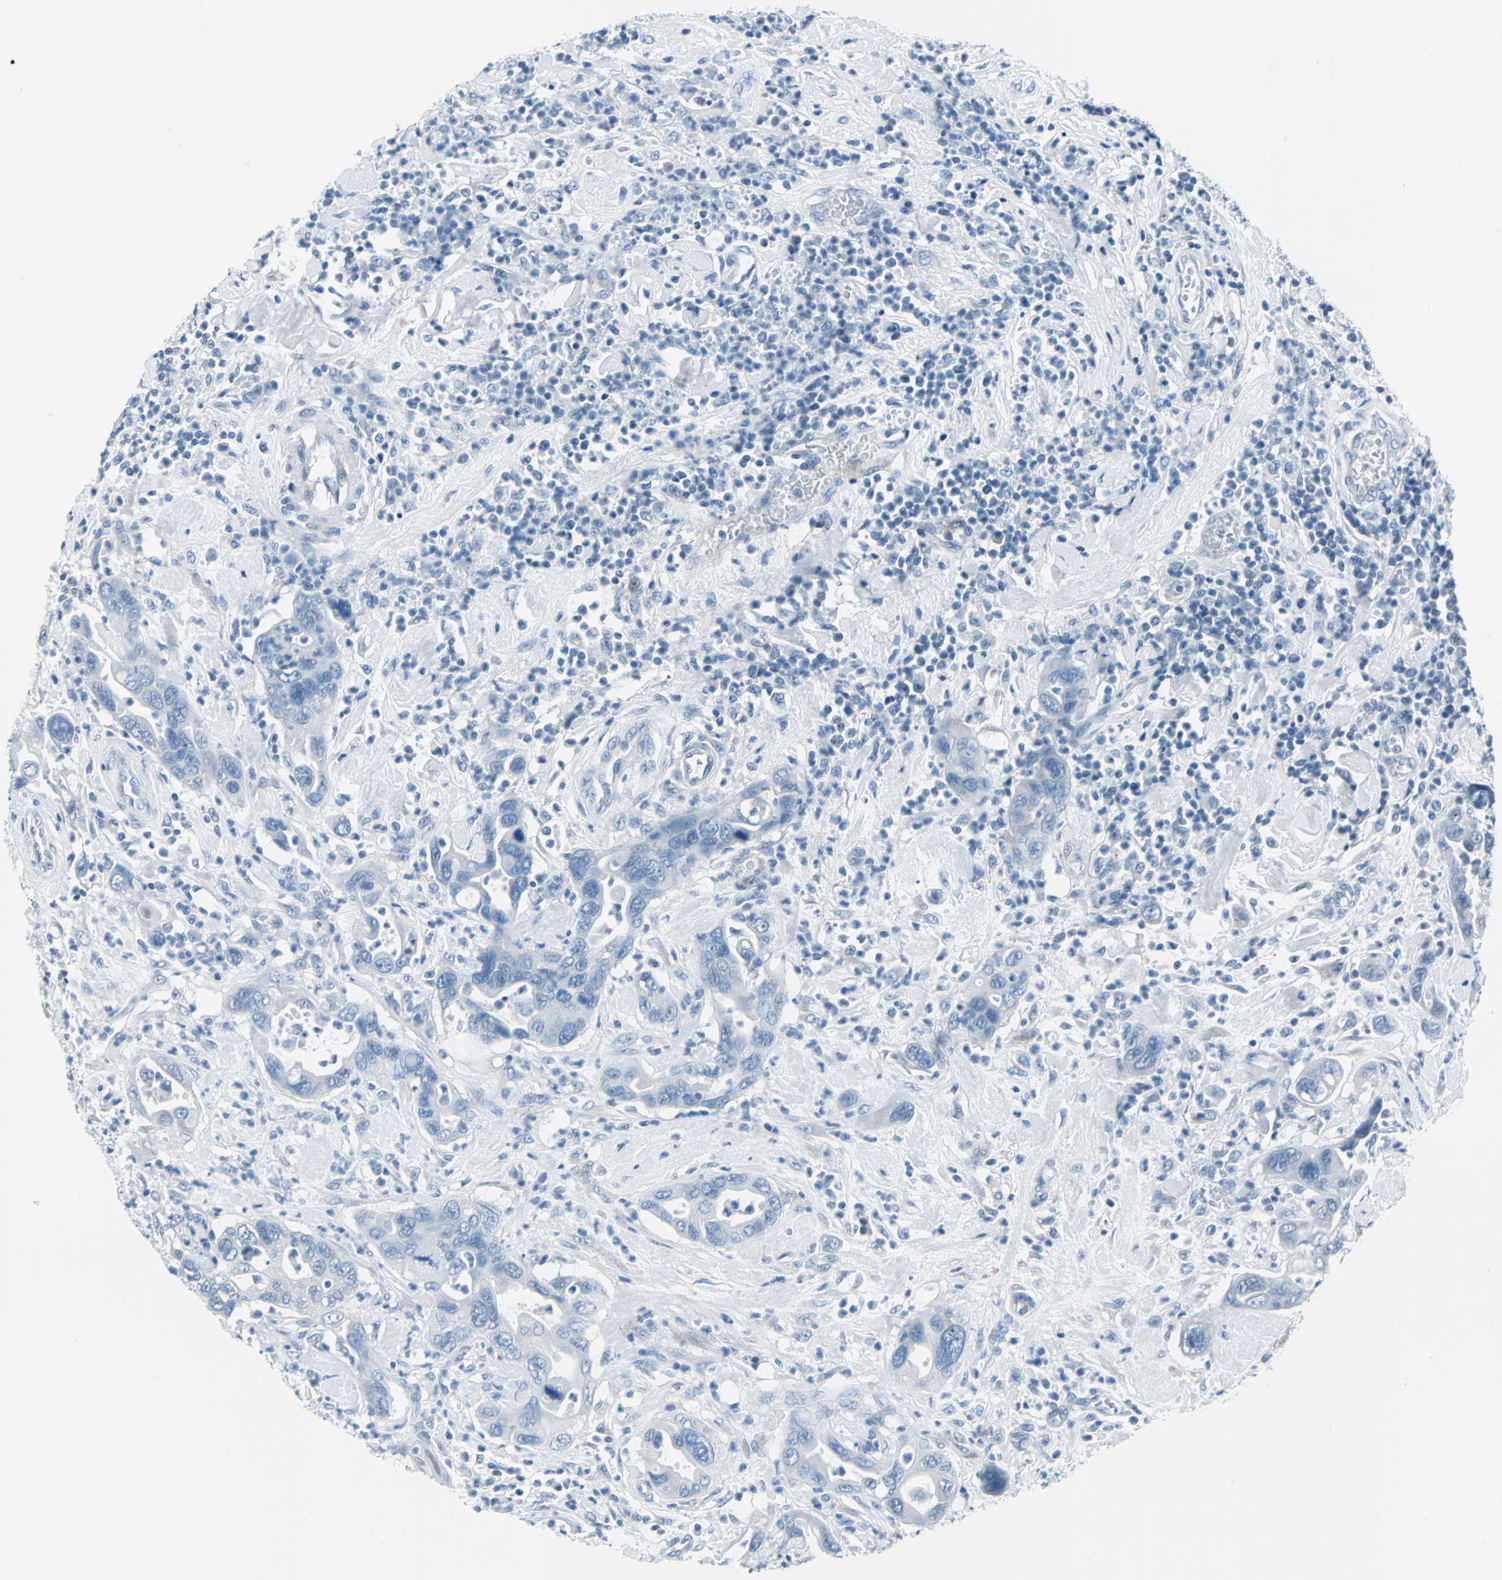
{"staining": {"intensity": "negative", "quantity": "none", "location": "none"}, "tissue": "pancreatic cancer", "cell_type": "Tumor cells", "image_type": "cancer", "snomed": [{"axis": "morphology", "description": "Adenocarcinoma, NOS"}, {"axis": "topography", "description": "Pancreas"}], "caption": "IHC image of neoplastic tissue: human pancreatic cancer (adenocarcinoma) stained with DAB reveals no significant protein staining in tumor cells. (Brightfield microscopy of DAB immunohistochemistry (IHC) at high magnification).", "gene": "DNAI2", "patient": {"sex": "female", "age": 71}}